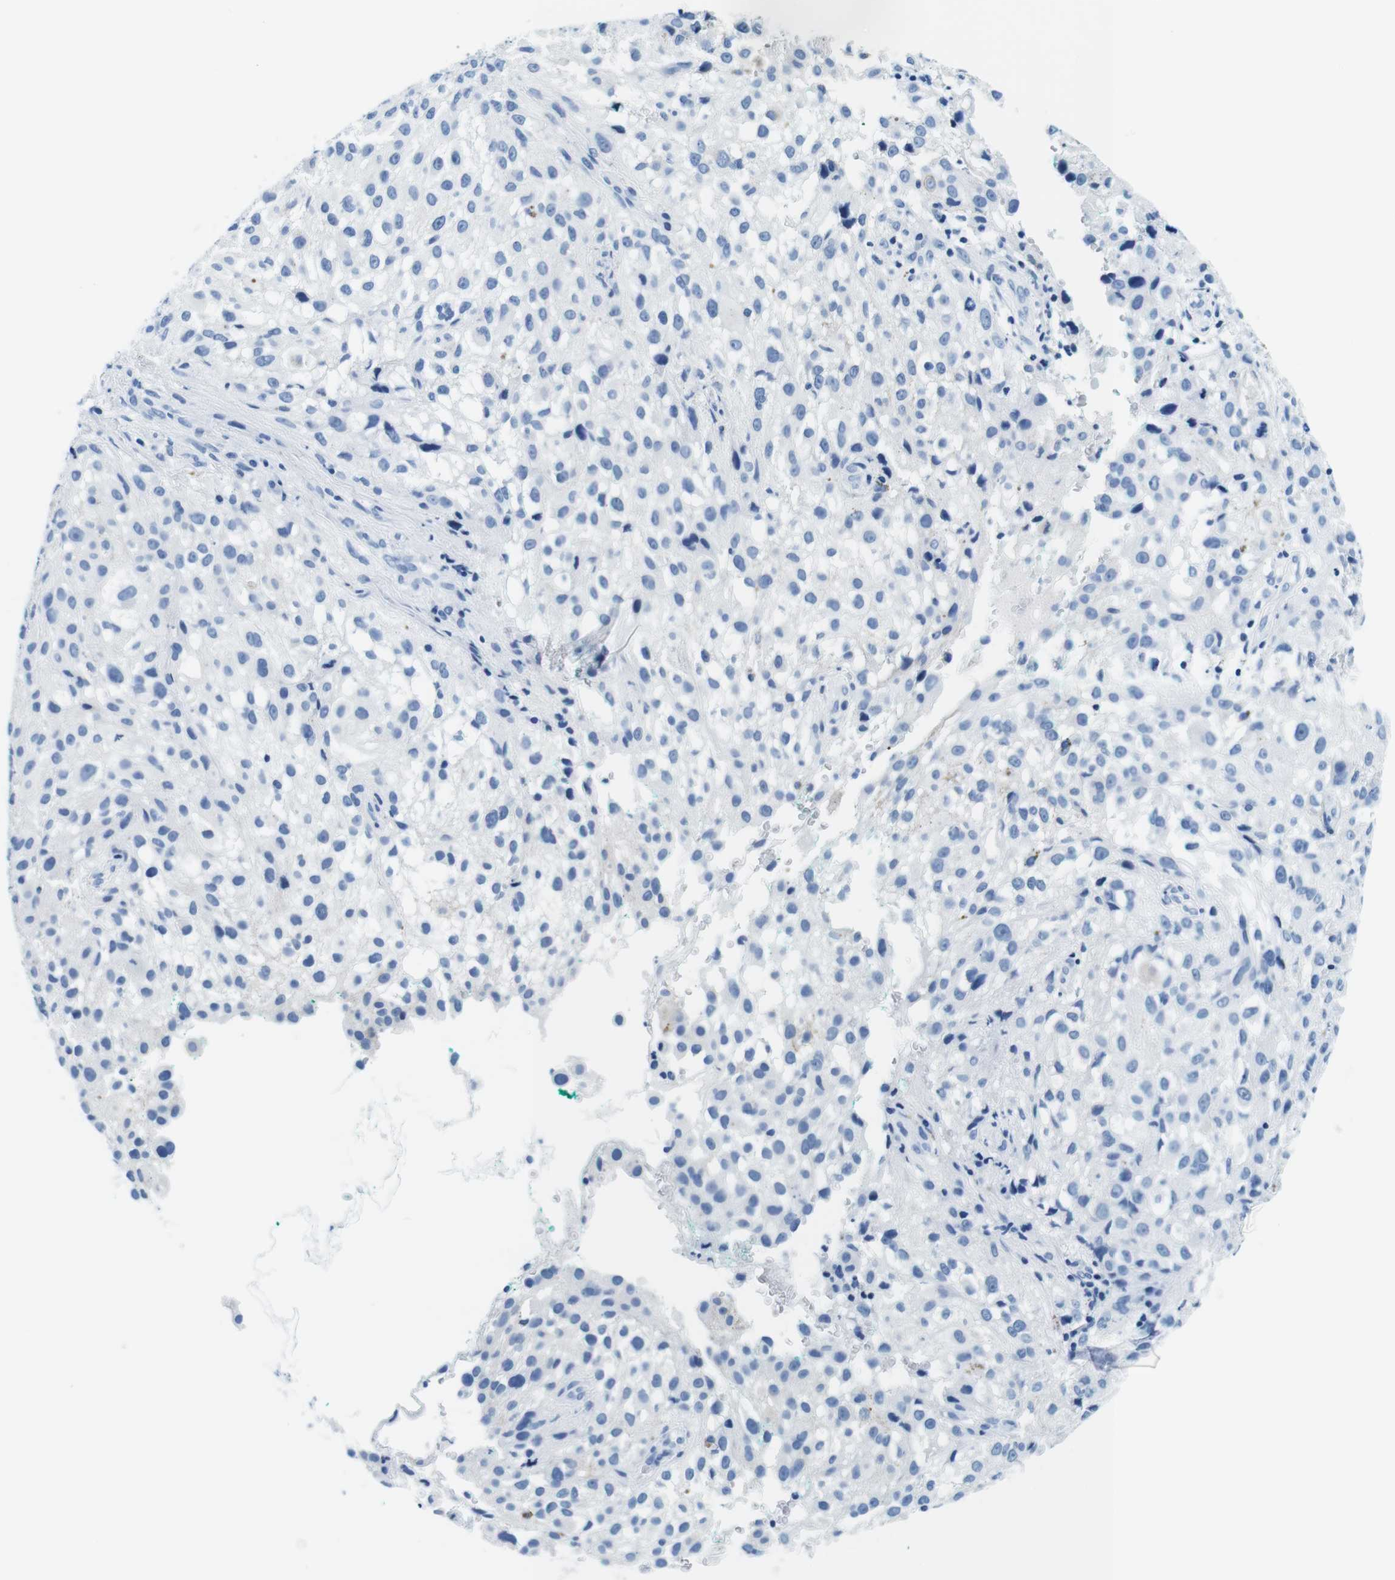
{"staining": {"intensity": "negative", "quantity": "none", "location": "none"}, "tissue": "melanoma", "cell_type": "Tumor cells", "image_type": "cancer", "snomed": [{"axis": "morphology", "description": "Necrosis, NOS"}, {"axis": "morphology", "description": "Malignant melanoma, NOS"}, {"axis": "topography", "description": "Skin"}], "caption": "Tumor cells show no significant protein staining in melanoma.", "gene": "ELANE", "patient": {"sex": "female", "age": 87}}